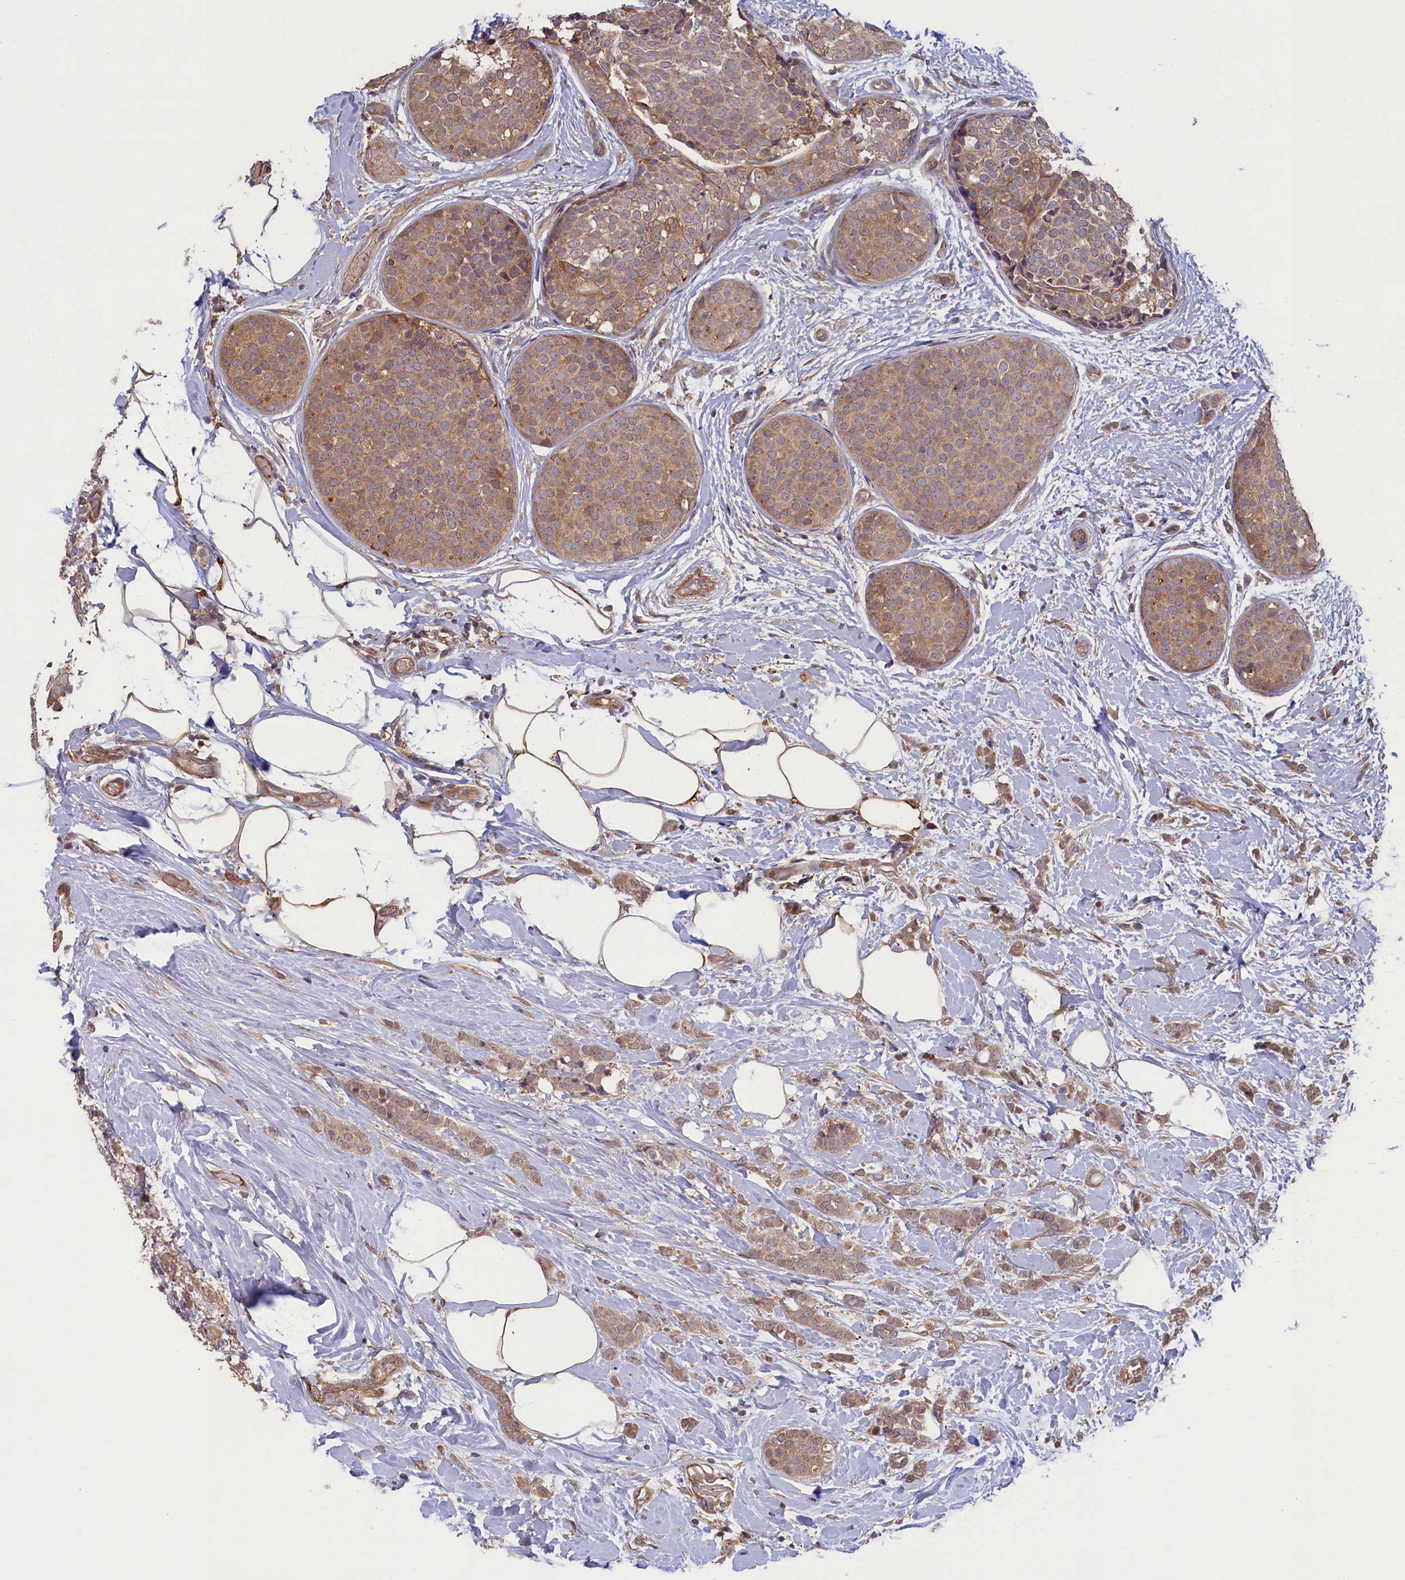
{"staining": {"intensity": "moderate", "quantity": ">75%", "location": "cytoplasmic/membranous"}, "tissue": "breast cancer", "cell_type": "Tumor cells", "image_type": "cancer", "snomed": [{"axis": "morphology", "description": "Lobular carcinoma, in situ"}, {"axis": "morphology", "description": "Lobular carcinoma"}, {"axis": "topography", "description": "Breast"}], "caption": "This is a micrograph of immunohistochemistry (IHC) staining of breast cancer (lobular carcinoma), which shows moderate staining in the cytoplasmic/membranous of tumor cells.", "gene": "CIAO2B", "patient": {"sex": "female", "age": 41}}